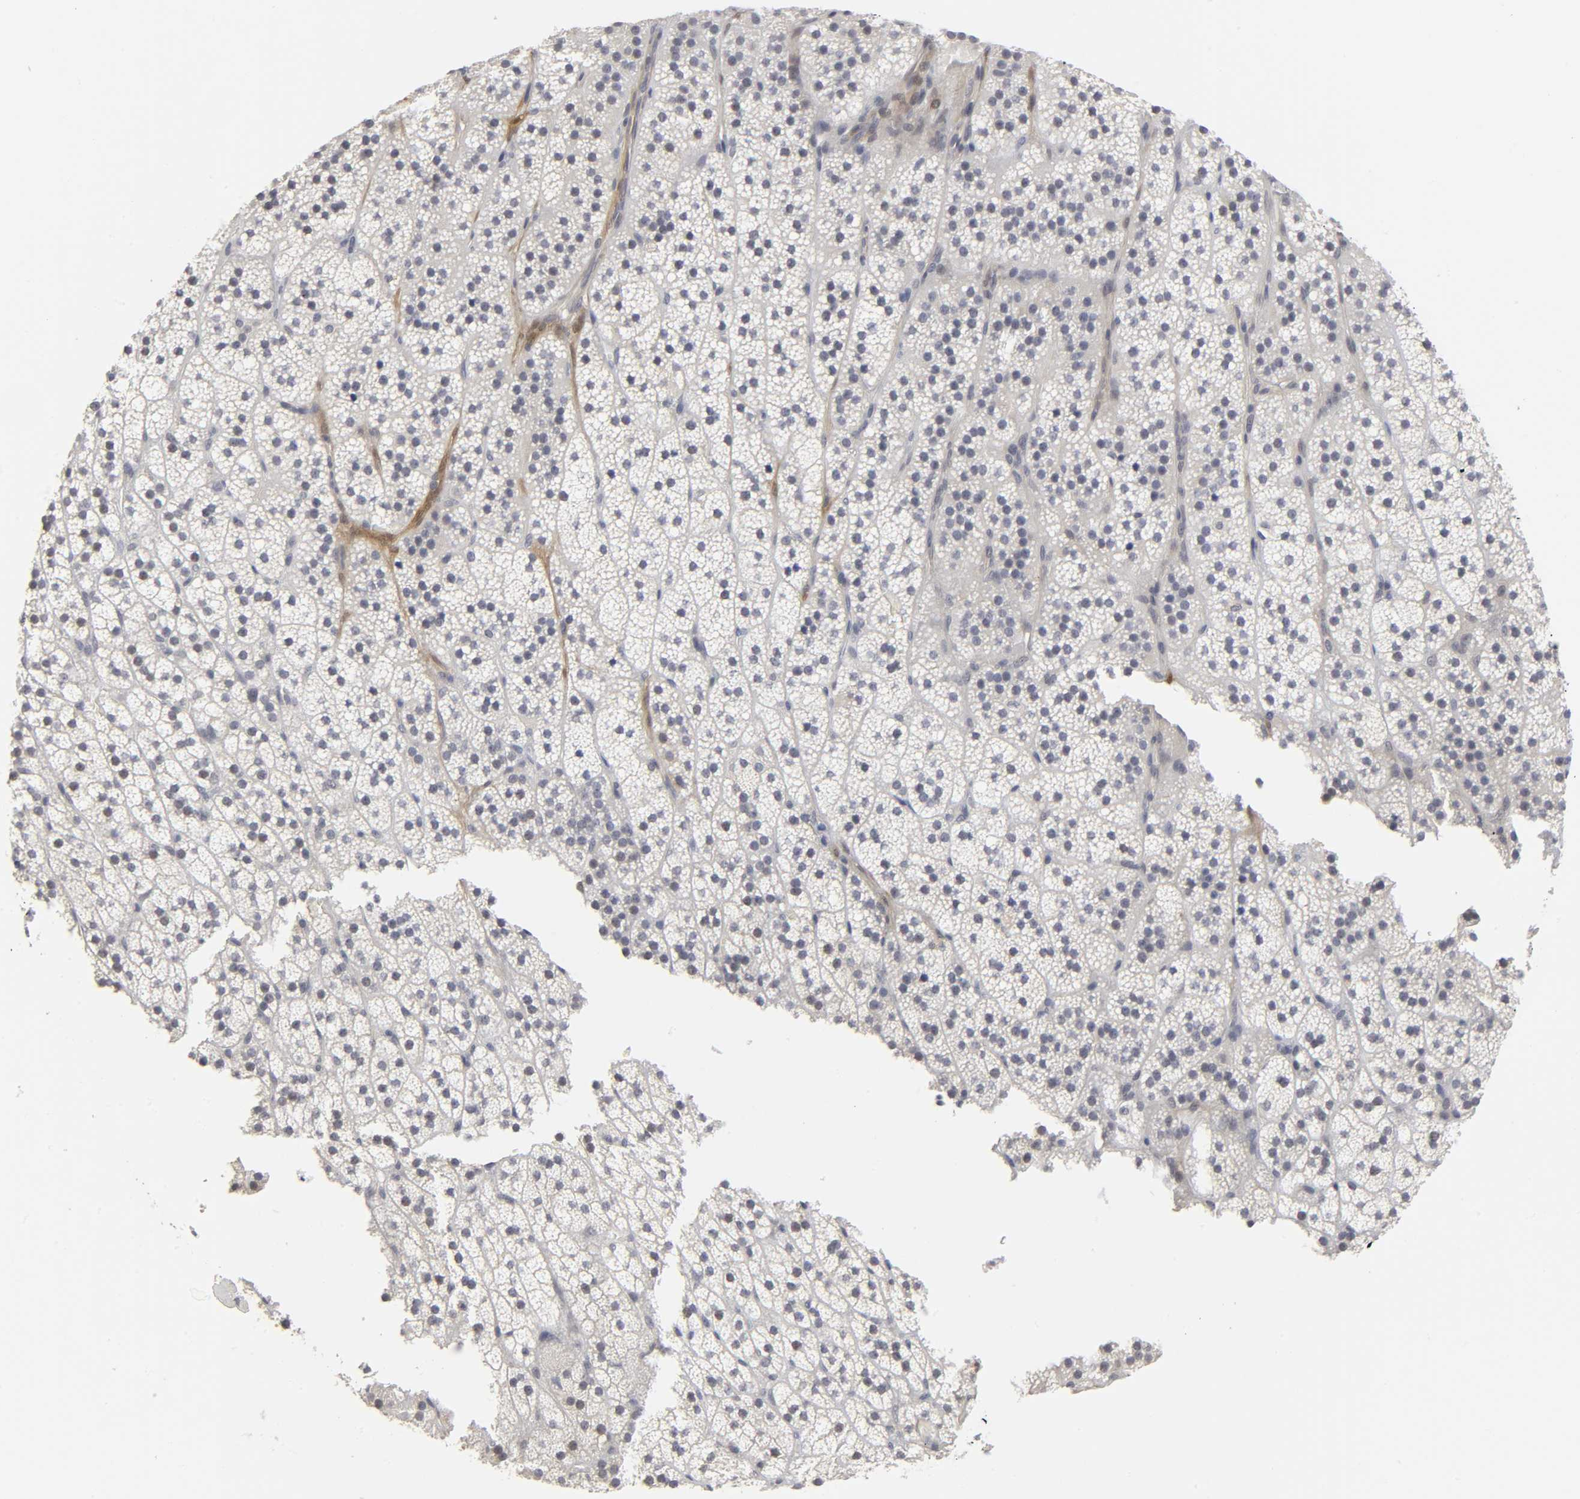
{"staining": {"intensity": "weak", "quantity": "25%-75%", "location": "cytoplasmic/membranous"}, "tissue": "adrenal gland", "cell_type": "Glandular cells", "image_type": "normal", "snomed": [{"axis": "morphology", "description": "Normal tissue, NOS"}, {"axis": "topography", "description": "Adrenal gland"}], "caption": "A low amount of weak cytoplasmic/membranous staining is seen in approximately 25%-75% of glandular cells in unremarkable adrenal gland. The staining was performed using DAB, with brown indicating positive protein expression. Nuclei are stained blue with hematoxylin.", "gene": "PDLIM3", "patient": {"sex": "male", "age": 35}}